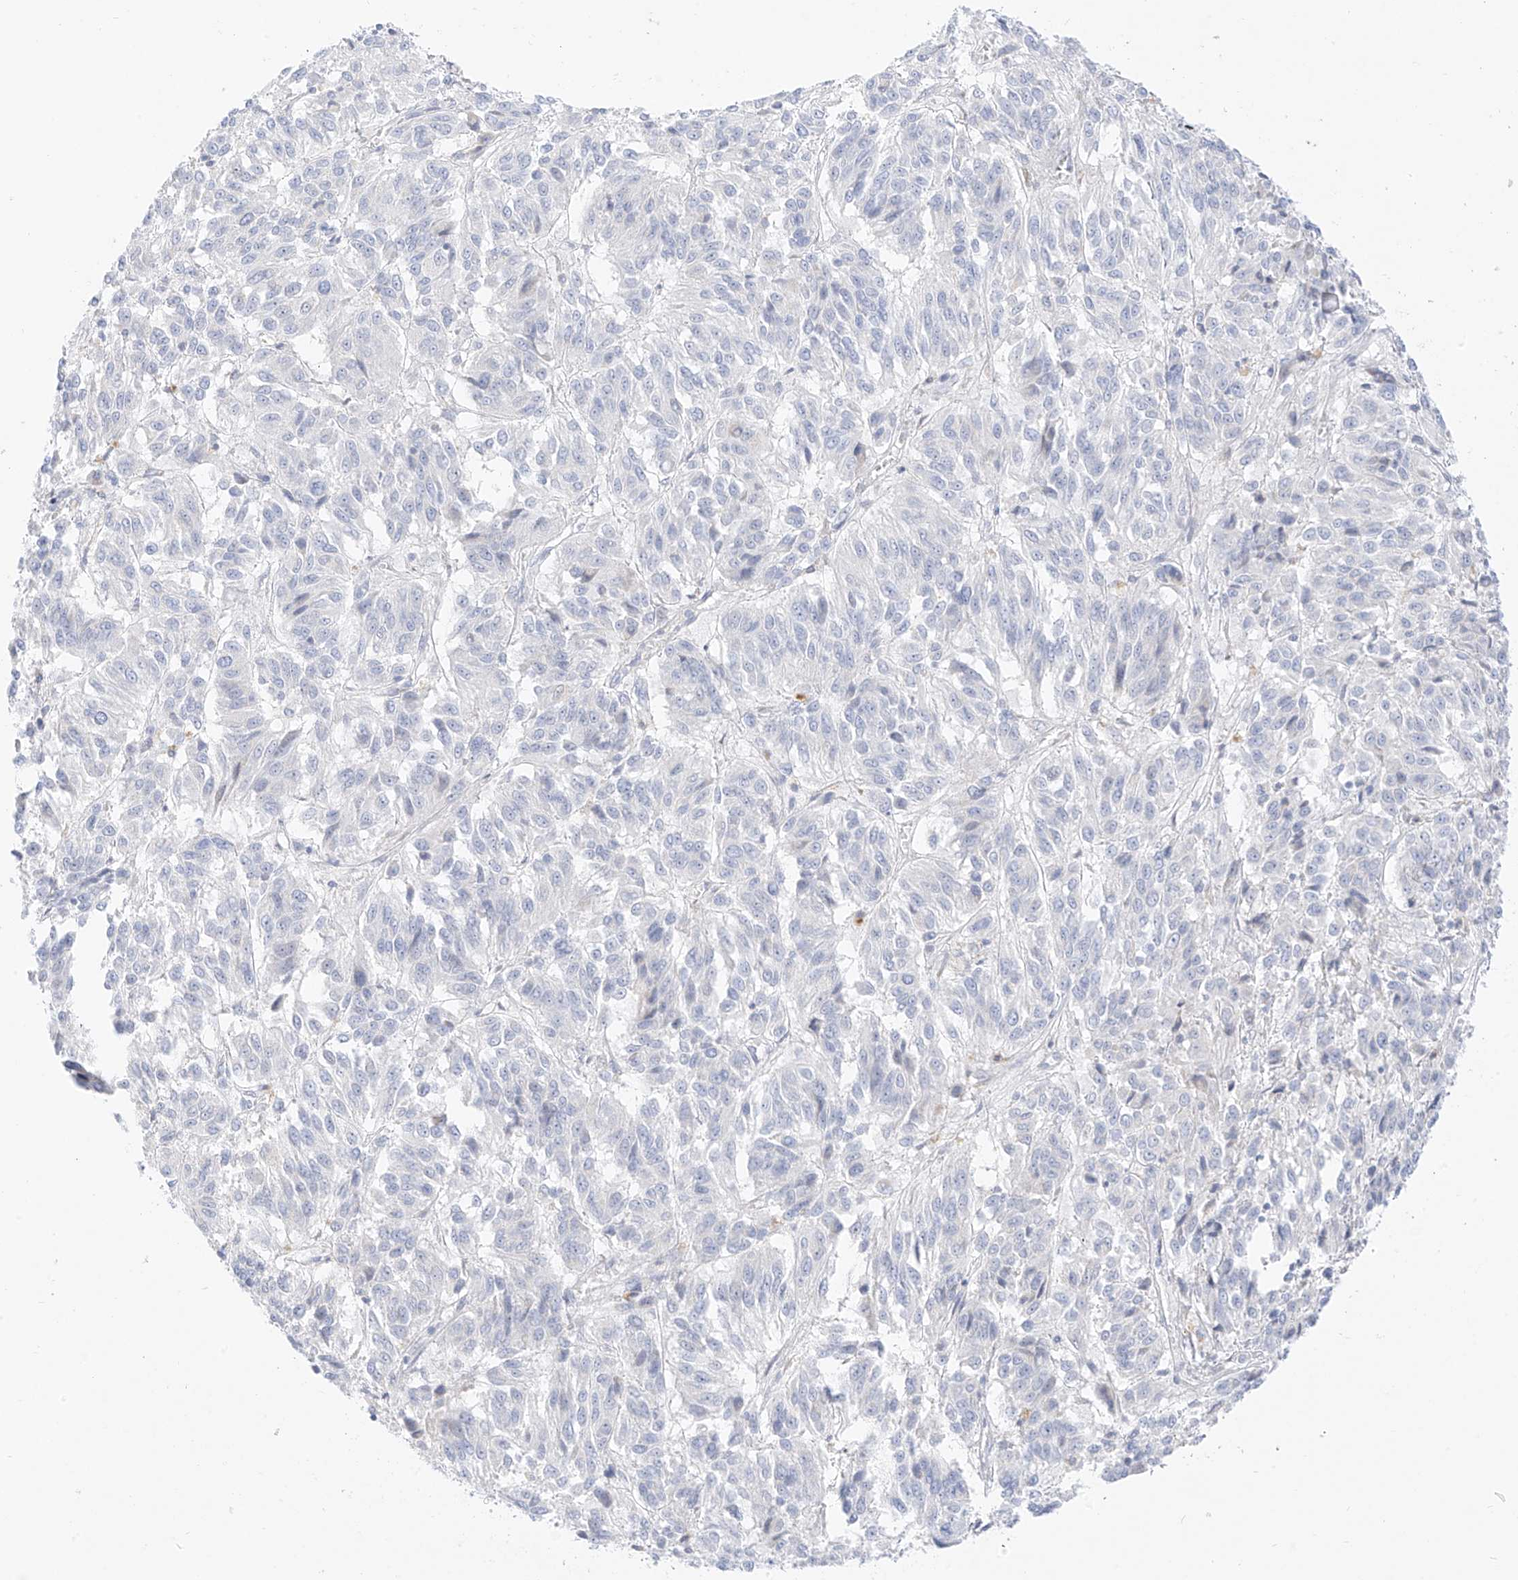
{"staining": {"intensity": "negative", "quantity": "none", "location": "none"}, "tissue": "melanoma", "cell_type": "Tumor cells", "image_type": "cancer", "snomed": [{"axis": "morphology", "description": "Malignant melanoma, Metastatic site"}, {"axis": "topography", "description": "Lung"}], "caption": "The immunohistochemistry micrograph has no significant positivity in tumor cells of malignant melanoma (metastatic site) tissue.", "gene": "ST3GAL5", "patient": {"sex": "male", "age": 64}}